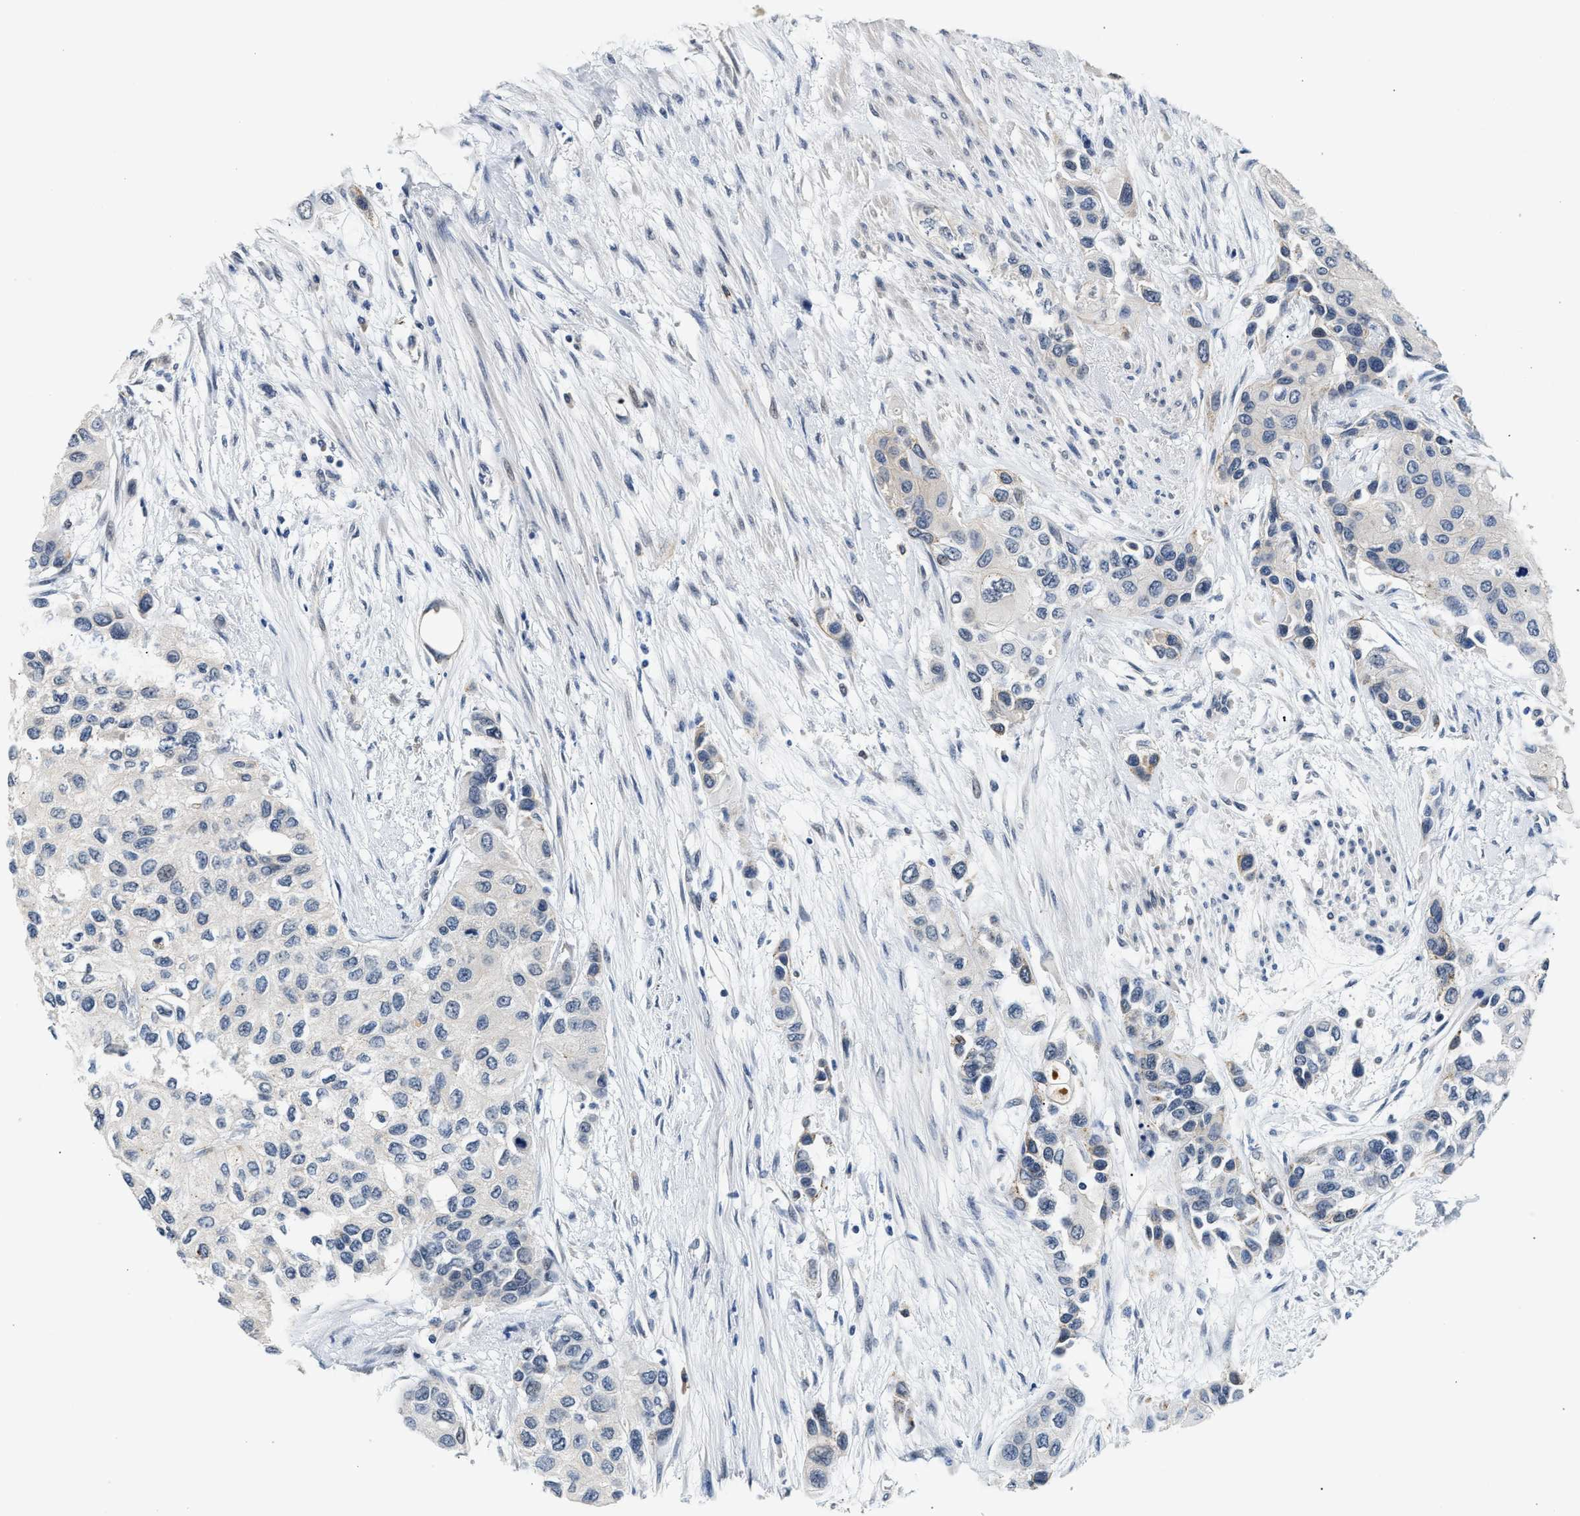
{"staining": {"intensity": "negative", "quantity": "none", "location": "none"}, "tissue": "urothelial cancer", "cell_type": "Tumor cells", "image_type": "cancer", "snomed": [{"axis": "morphology", "description": "Urothelial carcinoma, High grade"}, {"axis": "topography", "description": "Urinary bladder"}], "caption": "Immunohistochemistry (IHC) histopathology image of neoplastic tissue: urothelial cancer stained with DAB demonstrates no significant protein staining in tumor cells. (DAB IHC with hematoxylin counter stain).", "gene": "PPM1H", "patient": {"sex": "female", "age": 56}}